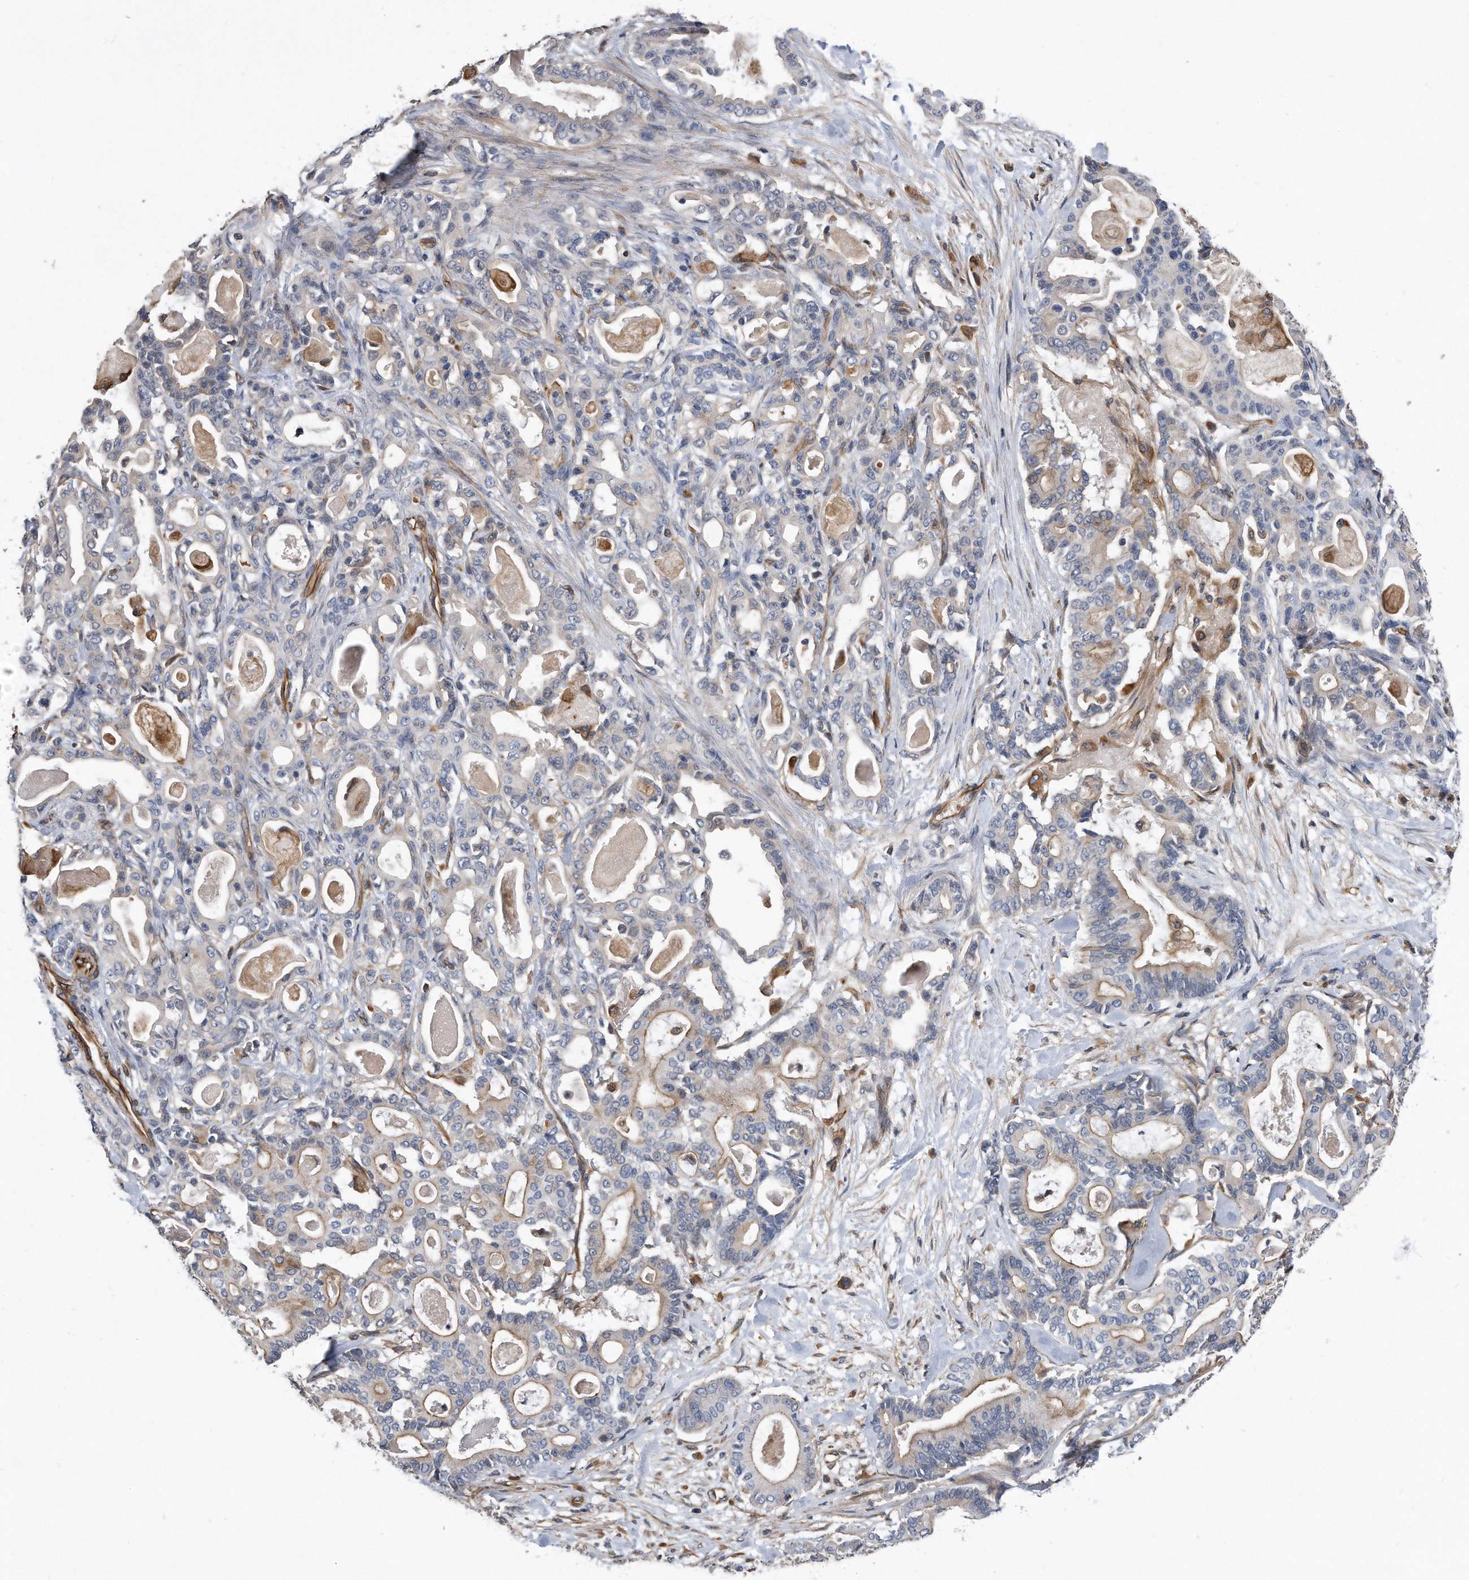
{"staining": {"intensity": "moderate", "quantity": "25%-75%", "location": "cytoplasmic/membranous"}, "tissue": "pancreatic cancer", "cell_type": "Tumor cells", "image_type": "cancer", "snomed": [{"axis": "morphology", "description": "Adenocarcinoma, NOS"}, {"axis": "topography", "description": "Pancreas"}], "caption": "Immunohistochemistry (IHC) staining of adenocarcinoma (pancreatic), which displays medium levels of moderate cytoplasmic/membranous positivity in approximately 25%-75% of tumor cells indicating moderate cytoplasmic/membranous protein positivity. The staining was performed using DAB (3,3'-diaminobenzidine) (brown) for protein detection and nuclei were counterstained in hematoxylin (blue).", "gene": "GPC1", "patient": {"sex": "male", "age": 63}}